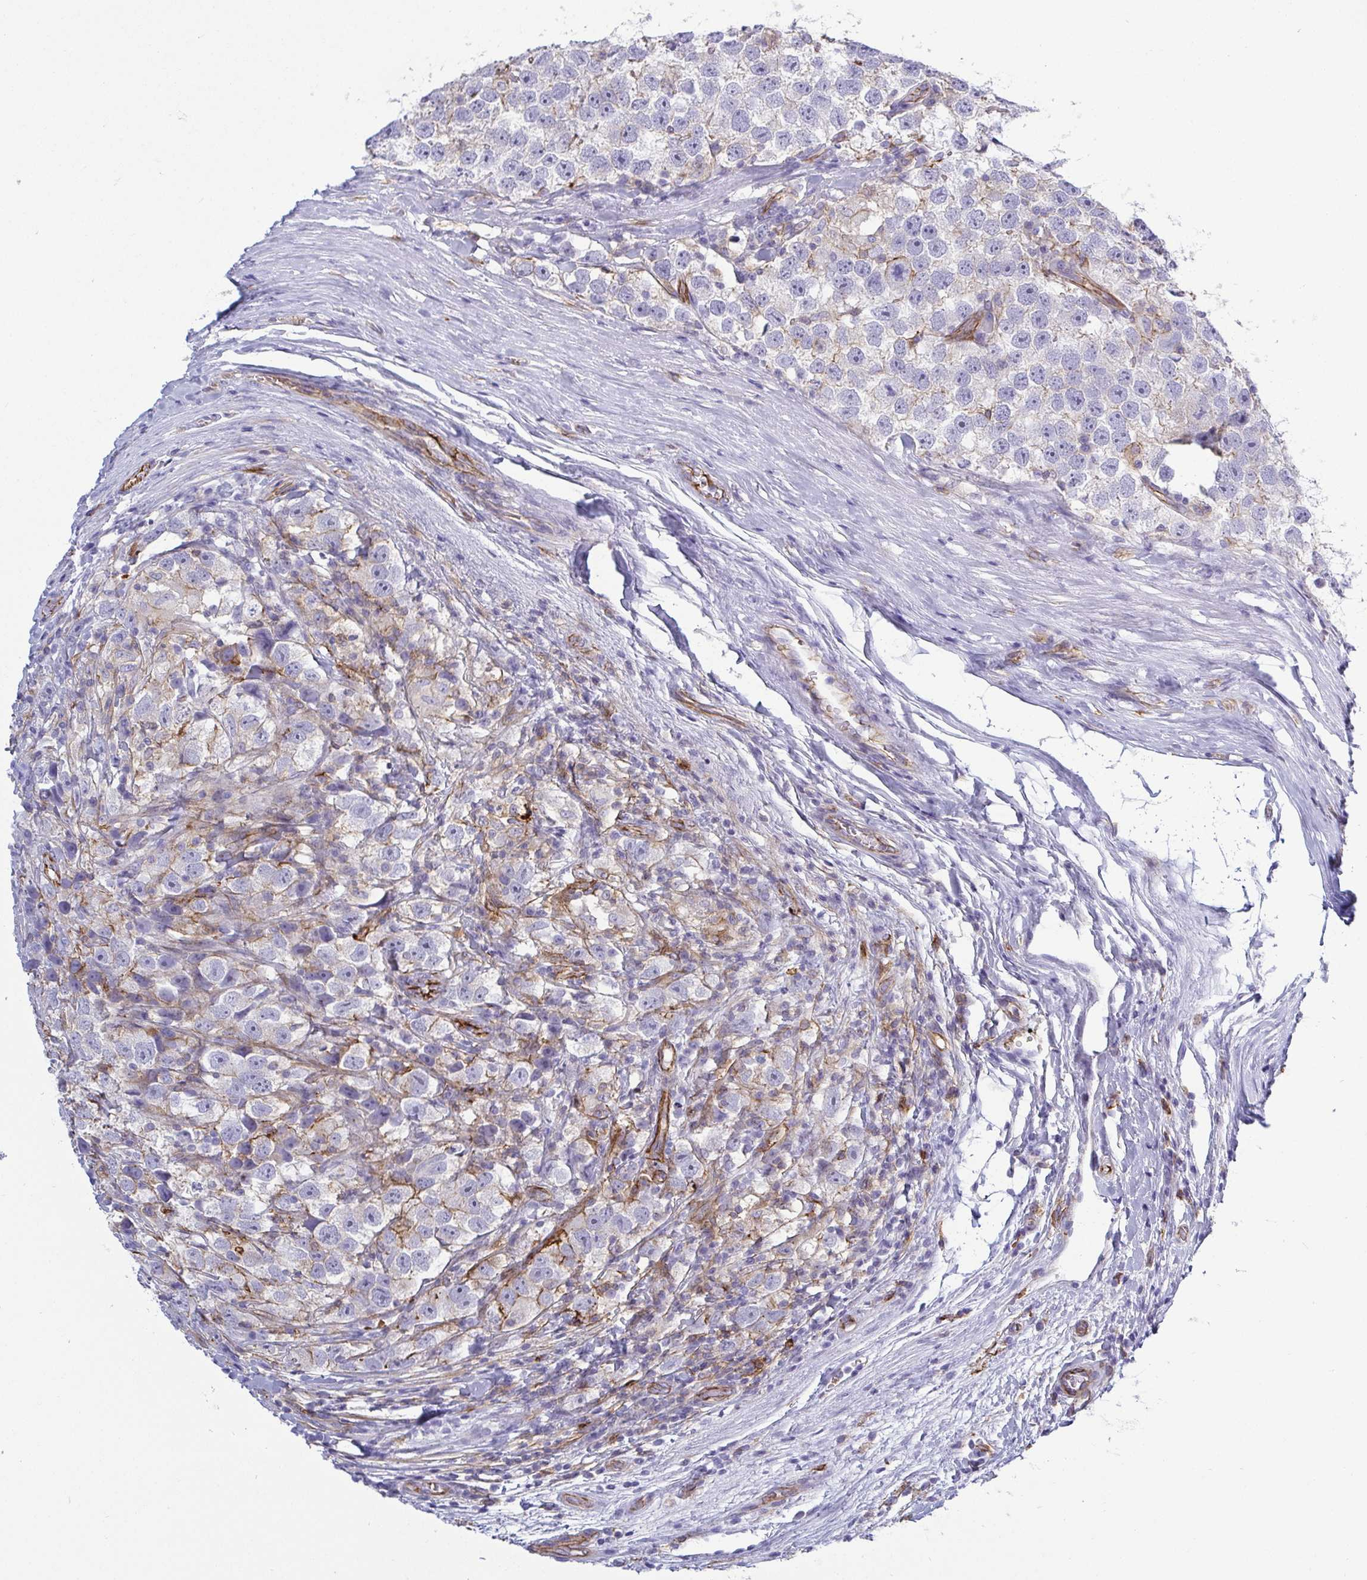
{"staining": {"intensity": "negative", "quantity": "none", "location": "none"}, "tissue": "testis cancer", "cell_type": "Tumor cells", "image_type": "cancer", "snomed": [{"axis": "morphology", "description": "Seminoma, NOS"}, {"axis": "topography", "description": "Testis"}], "caption": "Immunohistochemistry (IHC) histopathology image of testis cancer (seminoma) stained for a protein (brown), which demonstrates no expression in tumor cells.", "gene": "LIMA1", "patient": {"sex": "male", "age": 26}}